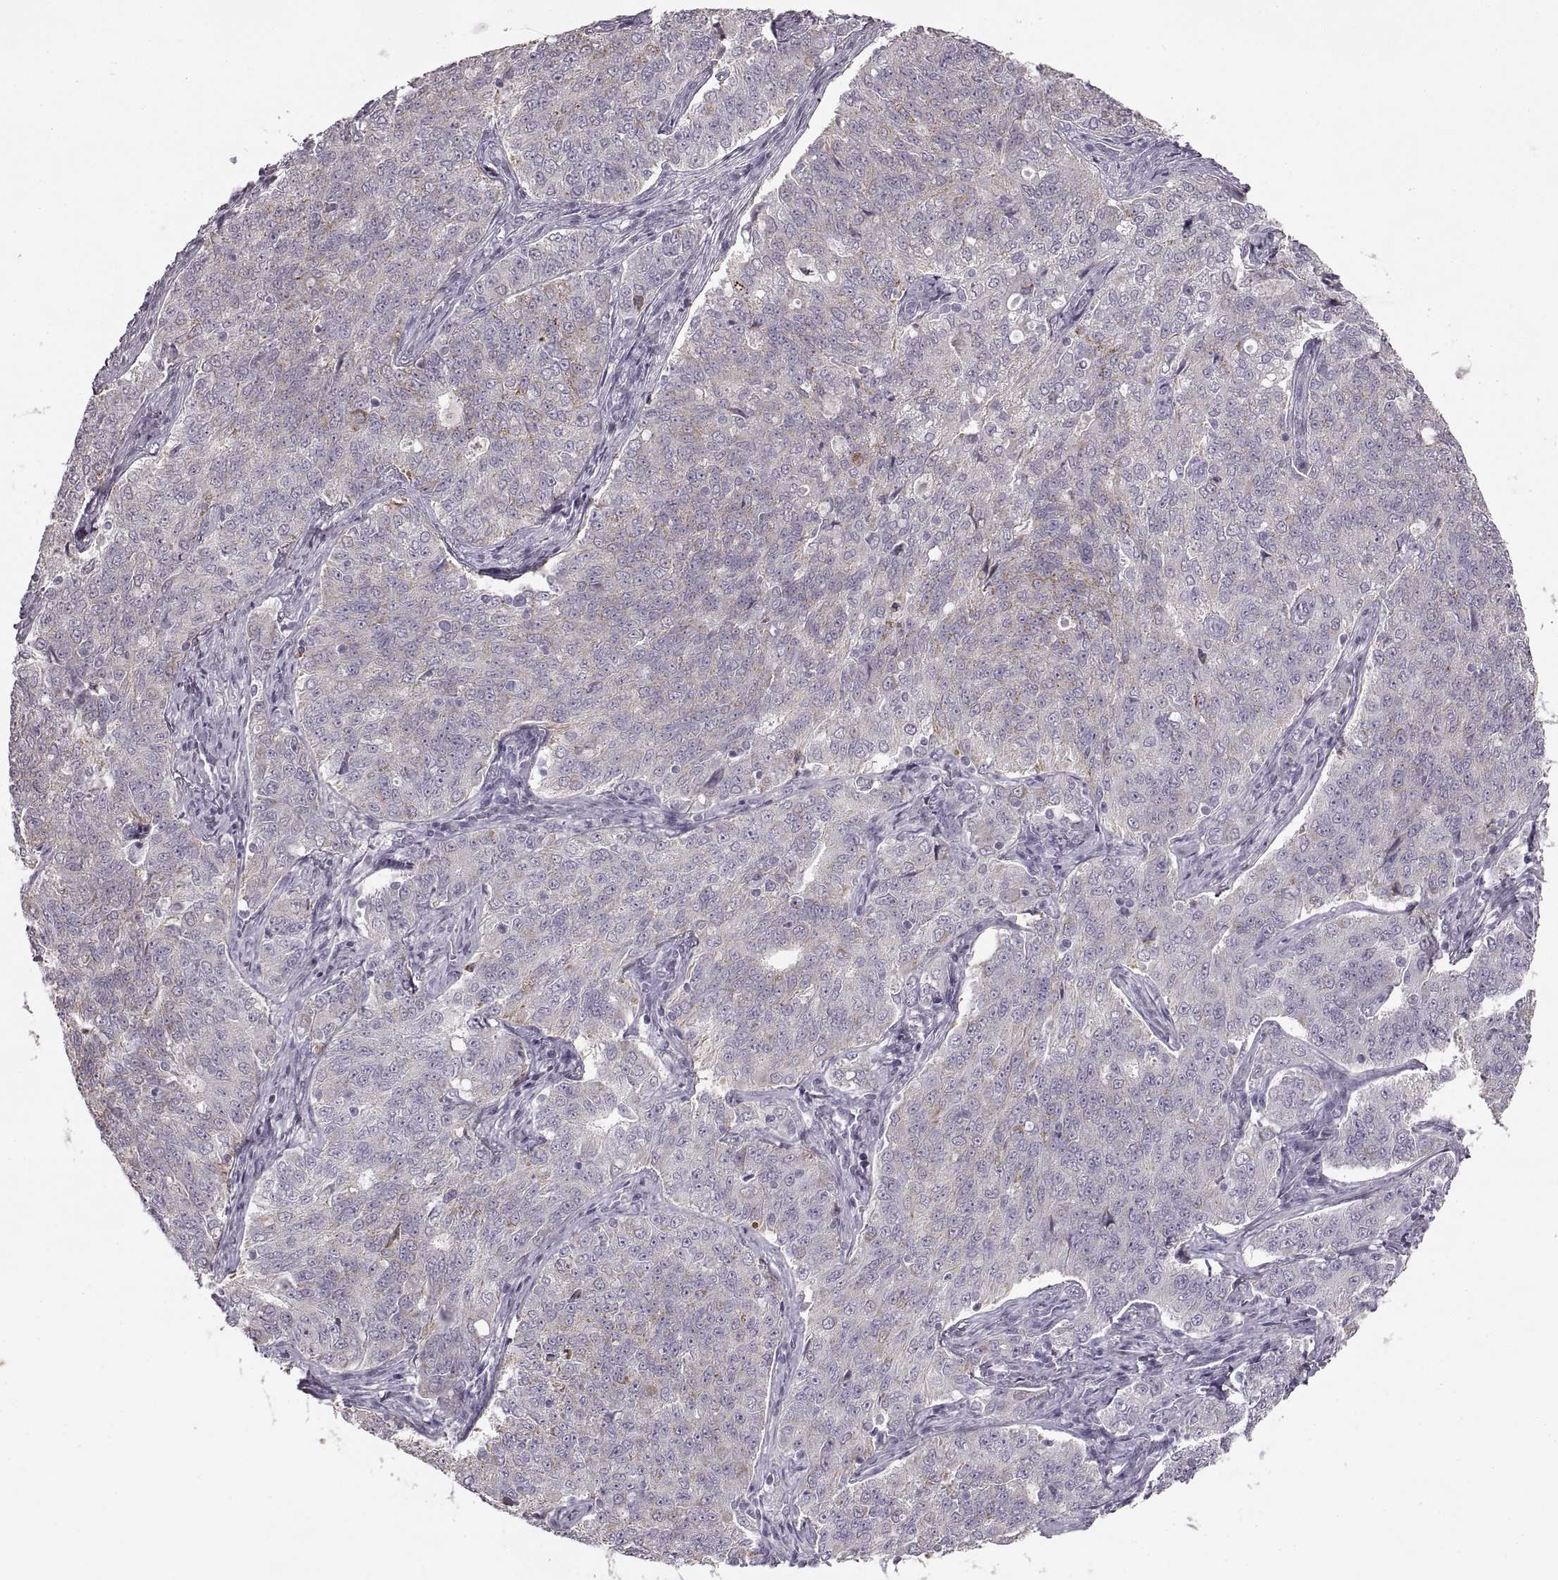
{"staining": {"intensity": "weak", "quantity": "<25%", "location": "cytoplasmic/membranous"}, "tissue": "endometrial cancer", "cell_type": "Tumor cells", "image_type": "cancer", "snomed": [{"axis": "morphology", "description": "Adenocarcinoma, NOS"}, {"axis": "topography", "description": "Endometrium"}], "caption": "IHC photomicrograph of human endometrial cancer stained for a protein (brown), which shows no staining in tumor cells.", "gene": "CNTN1", "patient": {"sex": "female", "age": 43}}